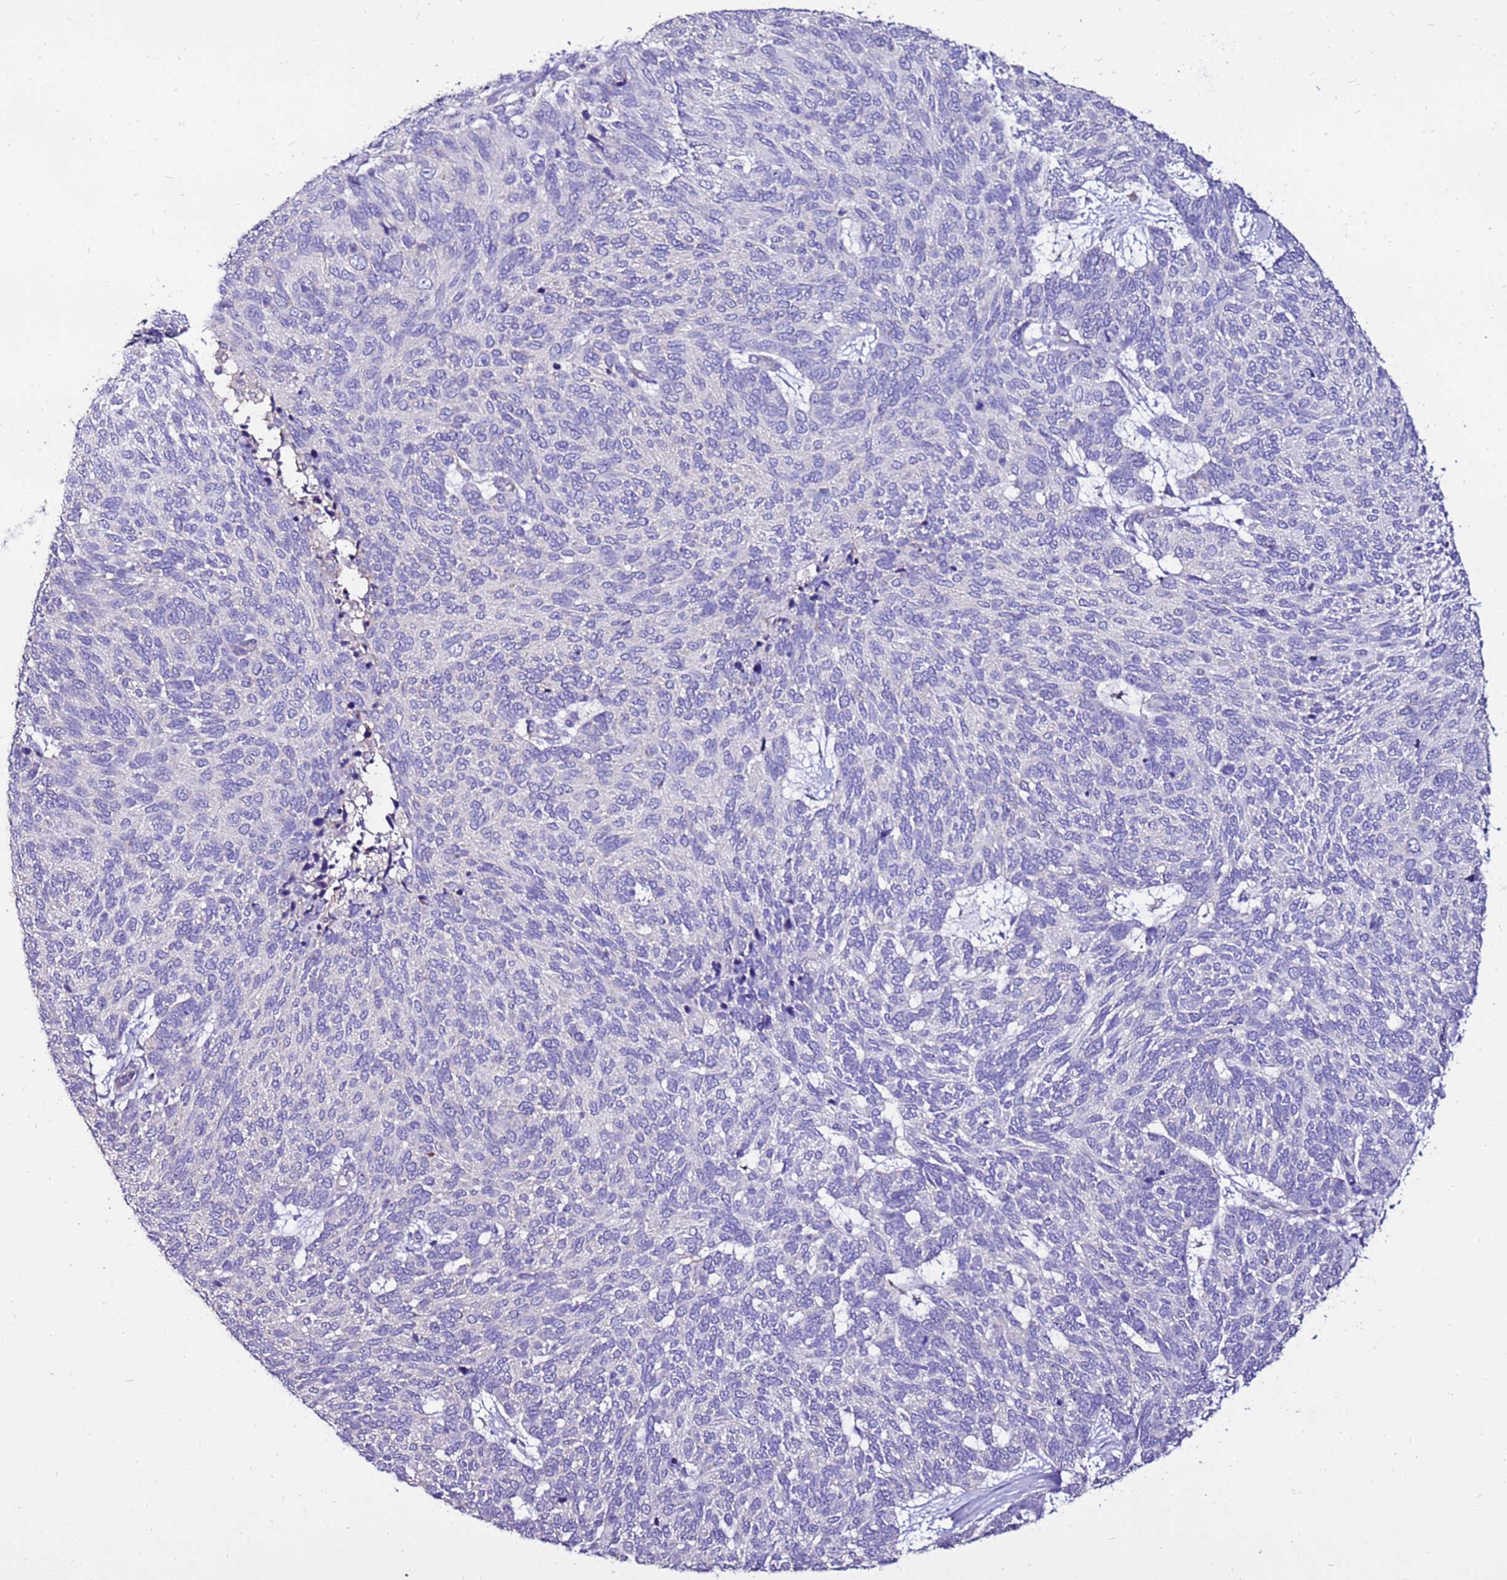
{"staining": {"intensity": "negative", "quantity": "none", "location": "none"}, "tissue": "skin cancer", "cell_type": "Tumor cells", "image_type": "cancer", "snomed": [{"axis": "morphology", "description": "Basal cell carcinoma"}, {"axis": "topography", "description": "Skin"}], "caption": "Immunohistochemistry (IHC) histopathology image of human basal cell carcinoma (skin) stained for a protein (brown), which displays no expression in tumor cells. Nuclei are stained in blue.", "gene": "TMEM106C", "patient": {"sex": "female", "age": 65}}